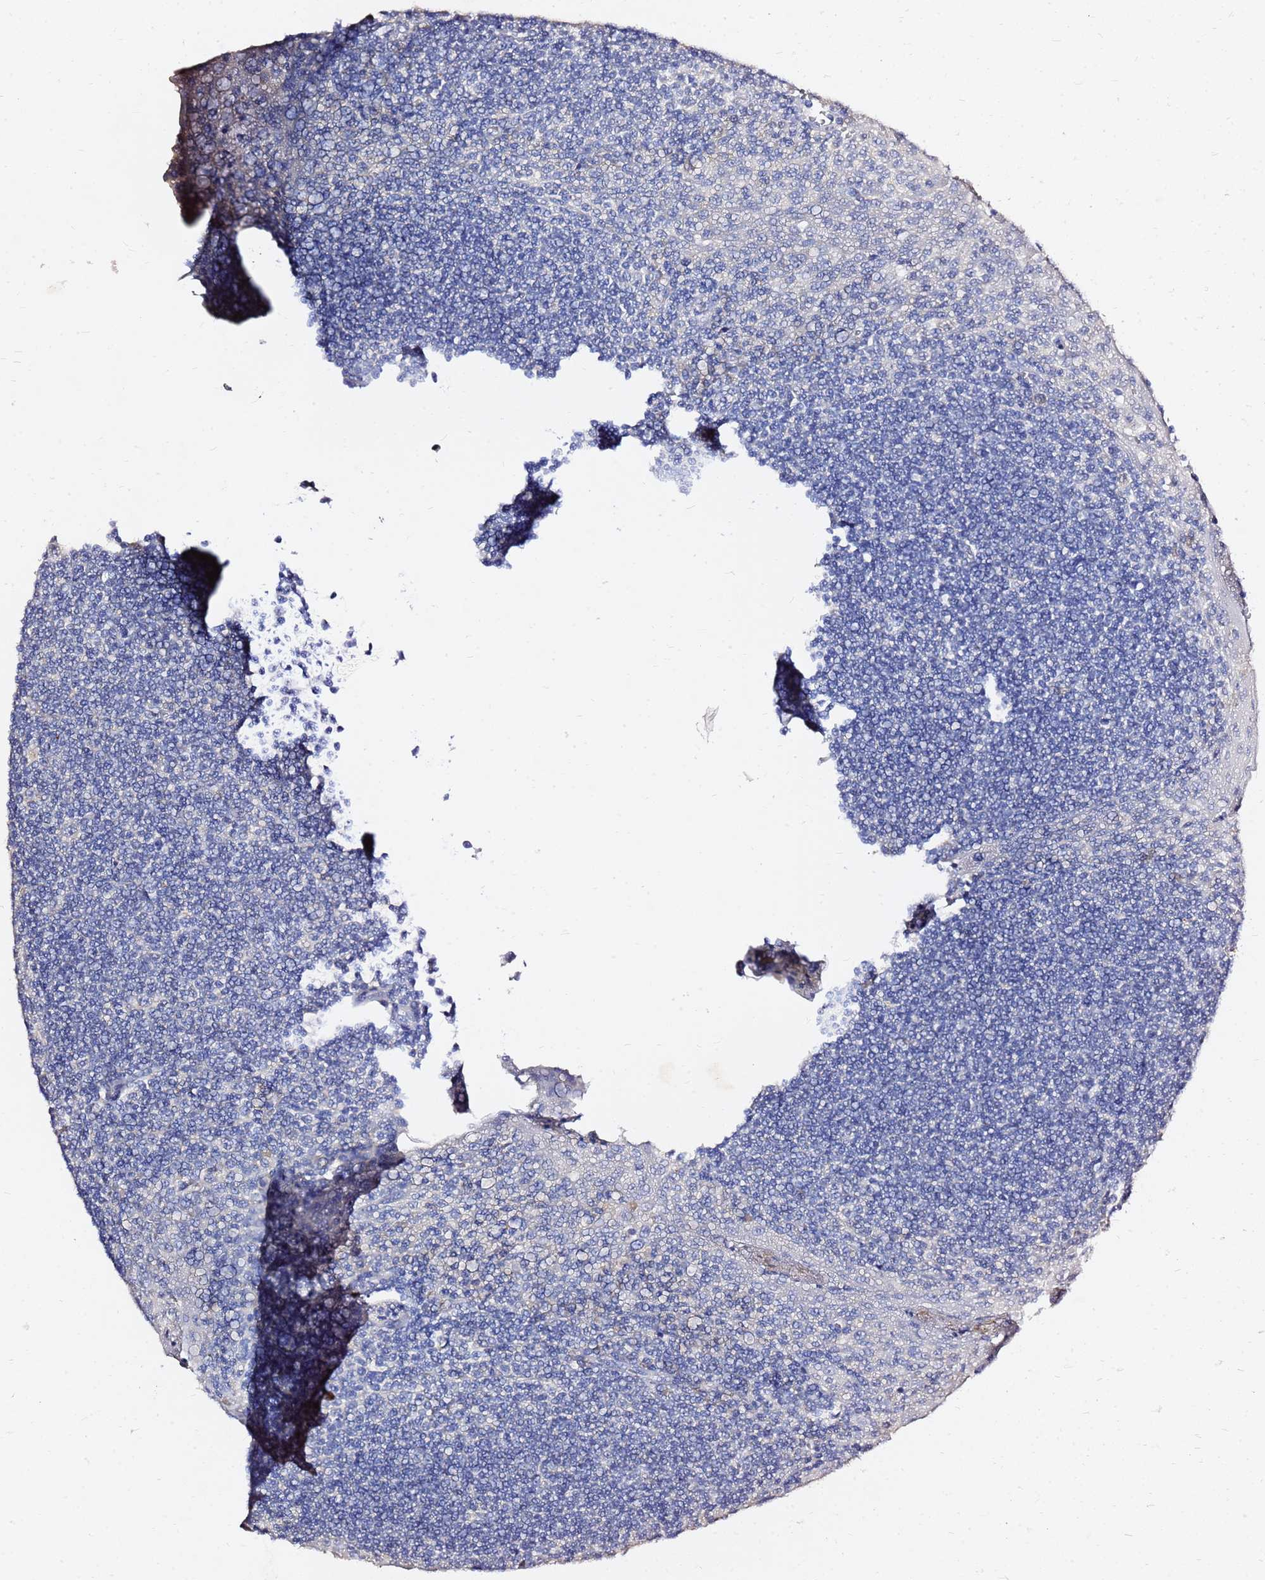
{"staining": {"intensity": "negative", "quantity": "none", "location": "none"}, "tissue": "tonsil", "cell_type": "Germinal center cells", "image_type": "normal", "snomed": [{"axis": "morphology", "description": "Normal tissue, NOS"}, {"axis": "topography", "description": "Tonsil"}], "caption": "The photomicrograph demonstrates no staining of germinal center cells in normal tonsil.", "gene": "FAM183A", "patient": {"sex": "male", "age": 27}}